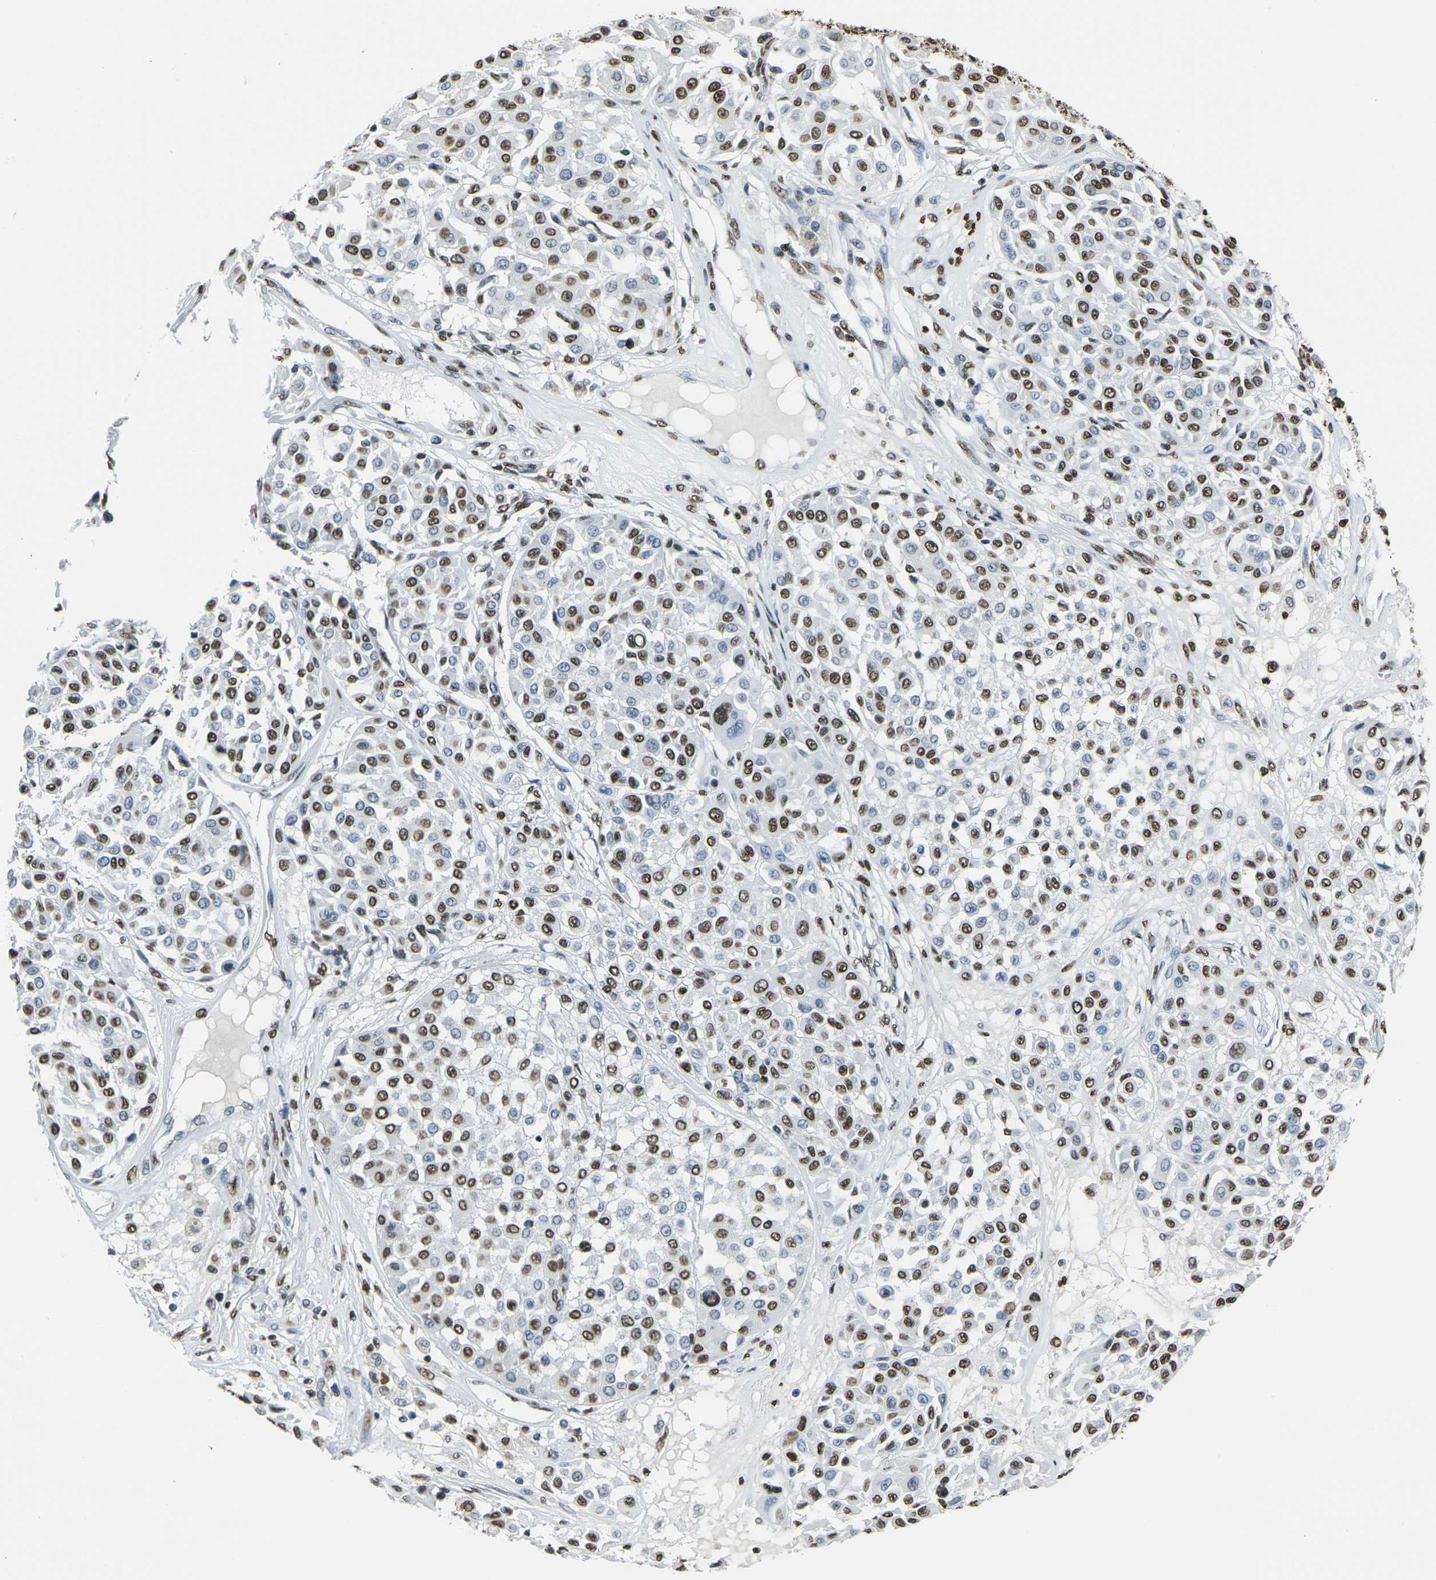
{"staining": {"intensity": "strong", "quantity": "25%-75%", "location": "nuclear"}, "tissue": "melanoma", "cell_type": "Tumor cells", "image_type": "cancer", "snomed": [{"axis": "morphology", "description": "Malignant melanoma, Metastatic site"}, {"axis": "topography", "description": "Soft tissue"}], "caption": "This is an image of immunohistochemistry (IHC) staining of melanoma, which shows strong staining in the nuclear of tumor cells.", "gene": "DRAXIN", "patient": {"sex": "male", "age": 41}}